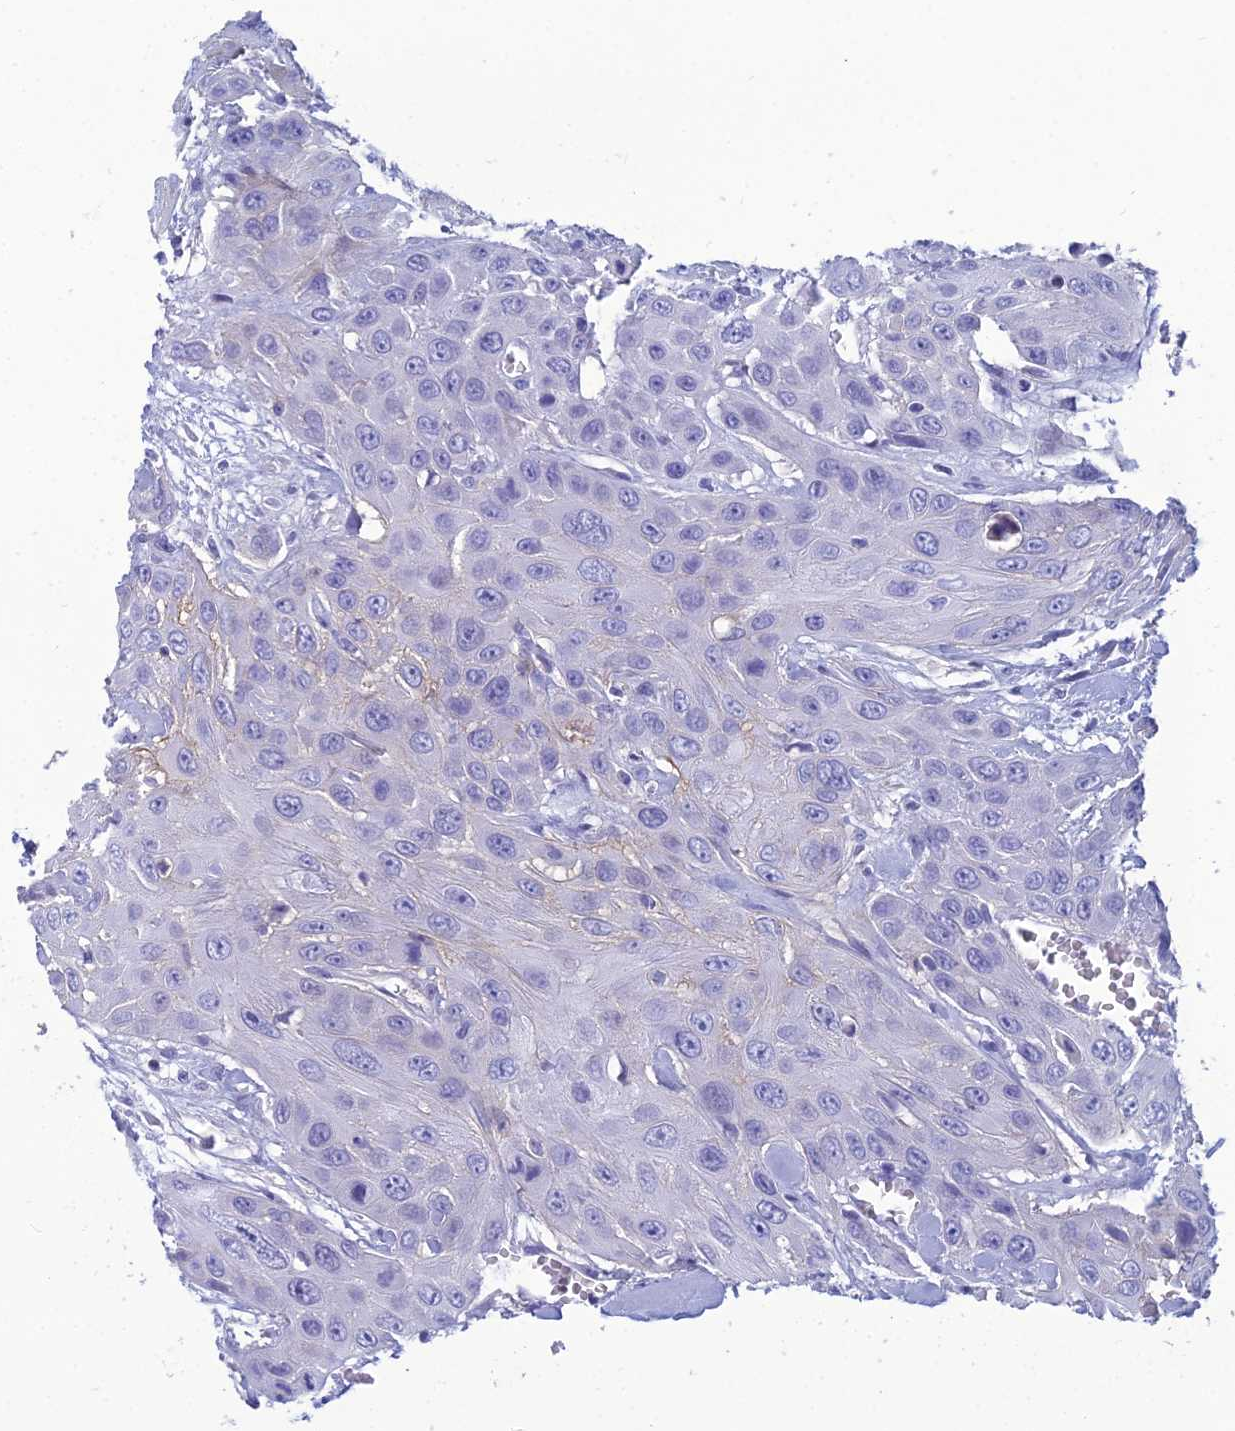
{"staining": {"intensity": "negative", "quantity": "none", "location": "none"}, "tissue": "head and neck cancer", "cell_type": "Tumor cells", "image_type": "cancer", "snomed": [{"axis": "morphology", "description": "Squamous cell carcinoma, NOS"}, {"axis": "topography", "description": "Head-Neck"}], "caption": "A high-resolution image shows immunohistochemistry staining of squamous cell carcinoma (head and neck), which displays no significant staining in tumor cells.", "gene": "CRB2", "patient": {"sex": "male", "age": 81}}